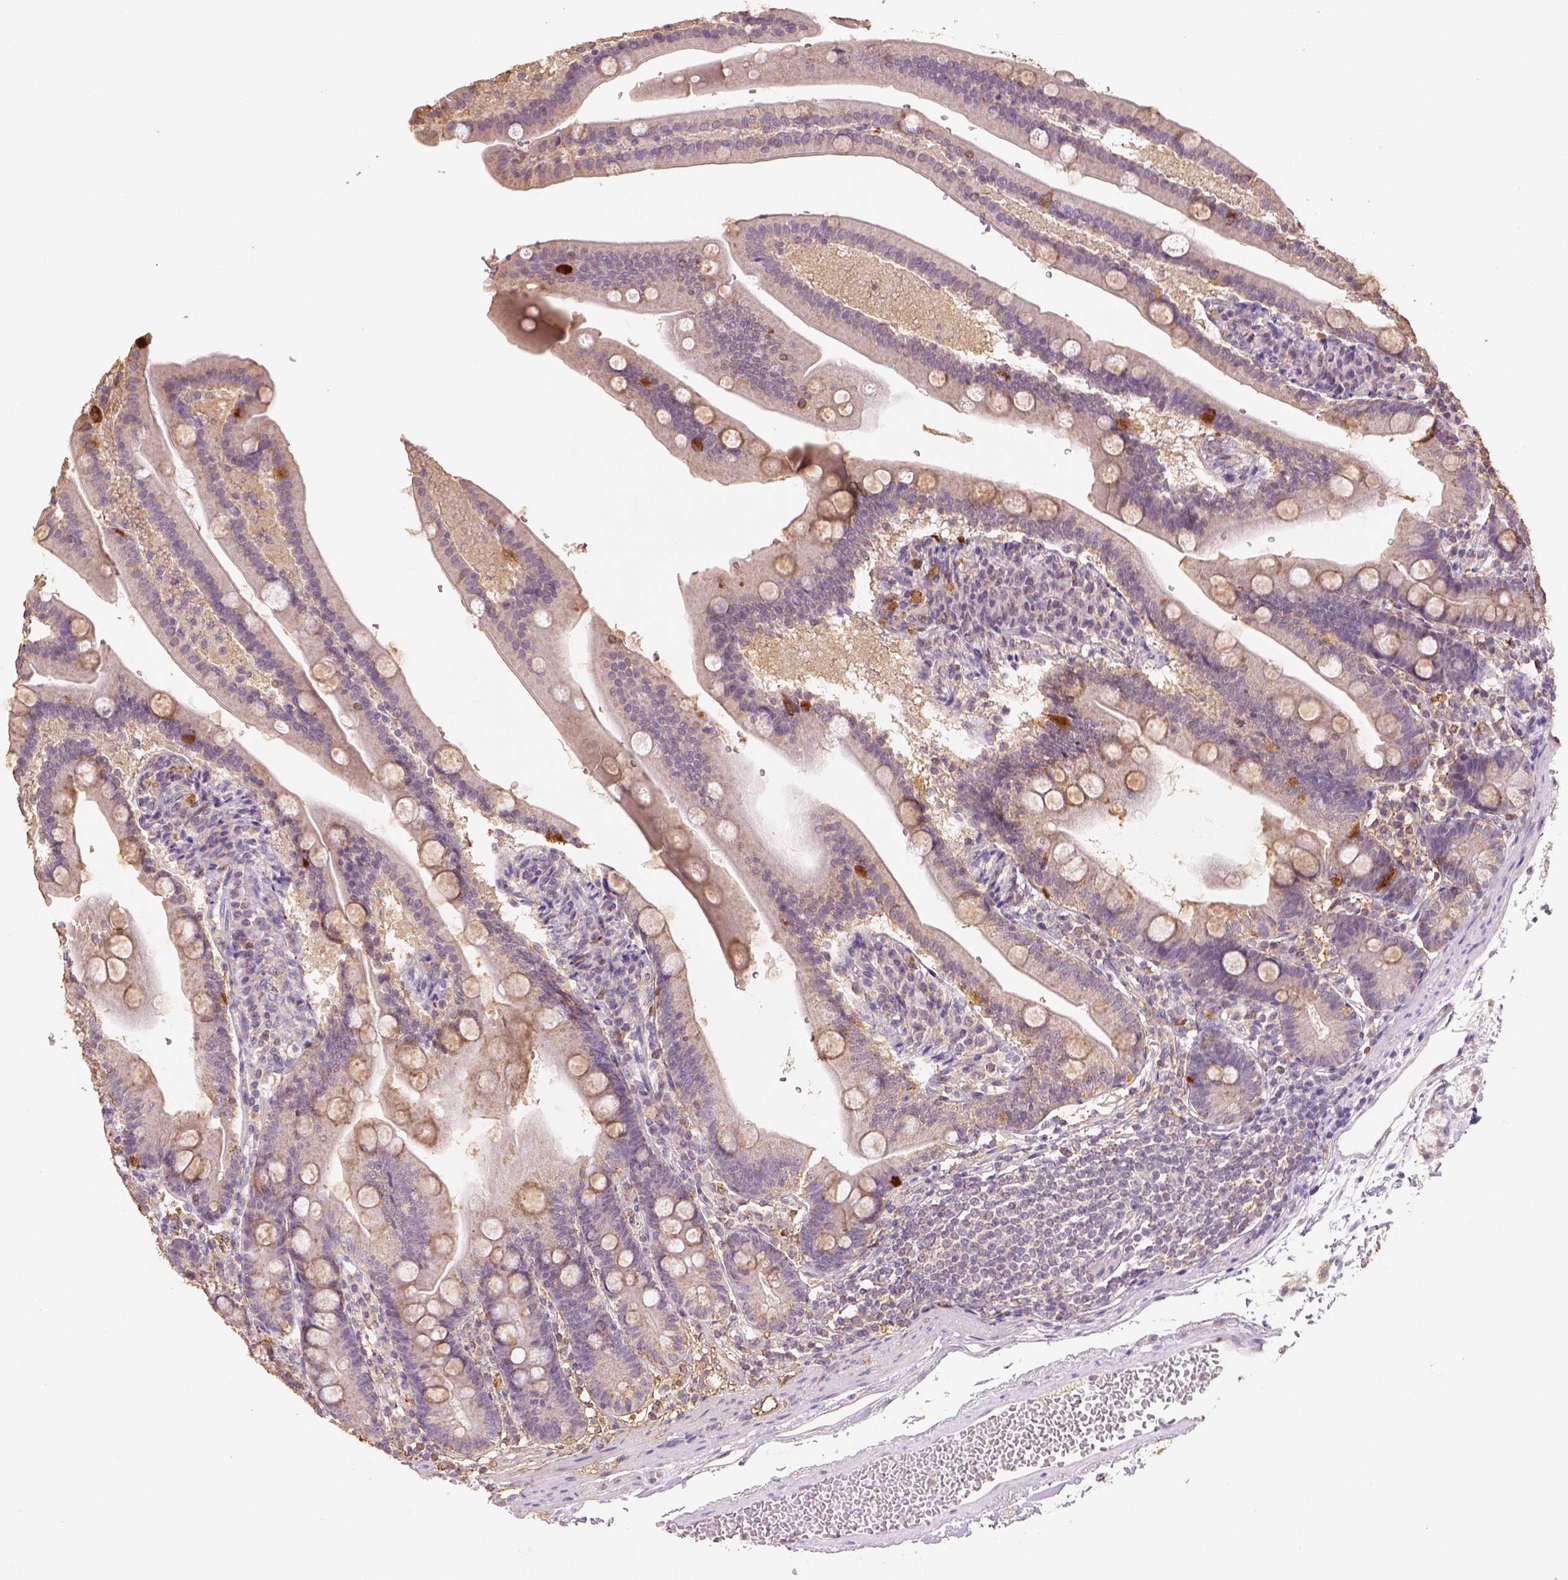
{"staining": {"intensity": "moderate", "quantity": "<25%", "location": "cytoplasmic/membranous"}, "tissue": "duodenum", "cell_type": "Glandular cells", "image_type": "normal", "snomed": [{"axis": "morphology", "description": "Normal tissue, NOS"}, {"axis": "topography", "description": "Duodenum"}], "caption": "Protein positivity by IHC displays moderate cytoplasmic/membranous expression in about <25% of glandular cells in unremarkable duodenum. (DAB IHC with brightfield microscopy, high magnification).", "gene": "AP2B1", "patient": {"sex": "female", "age": 67}}